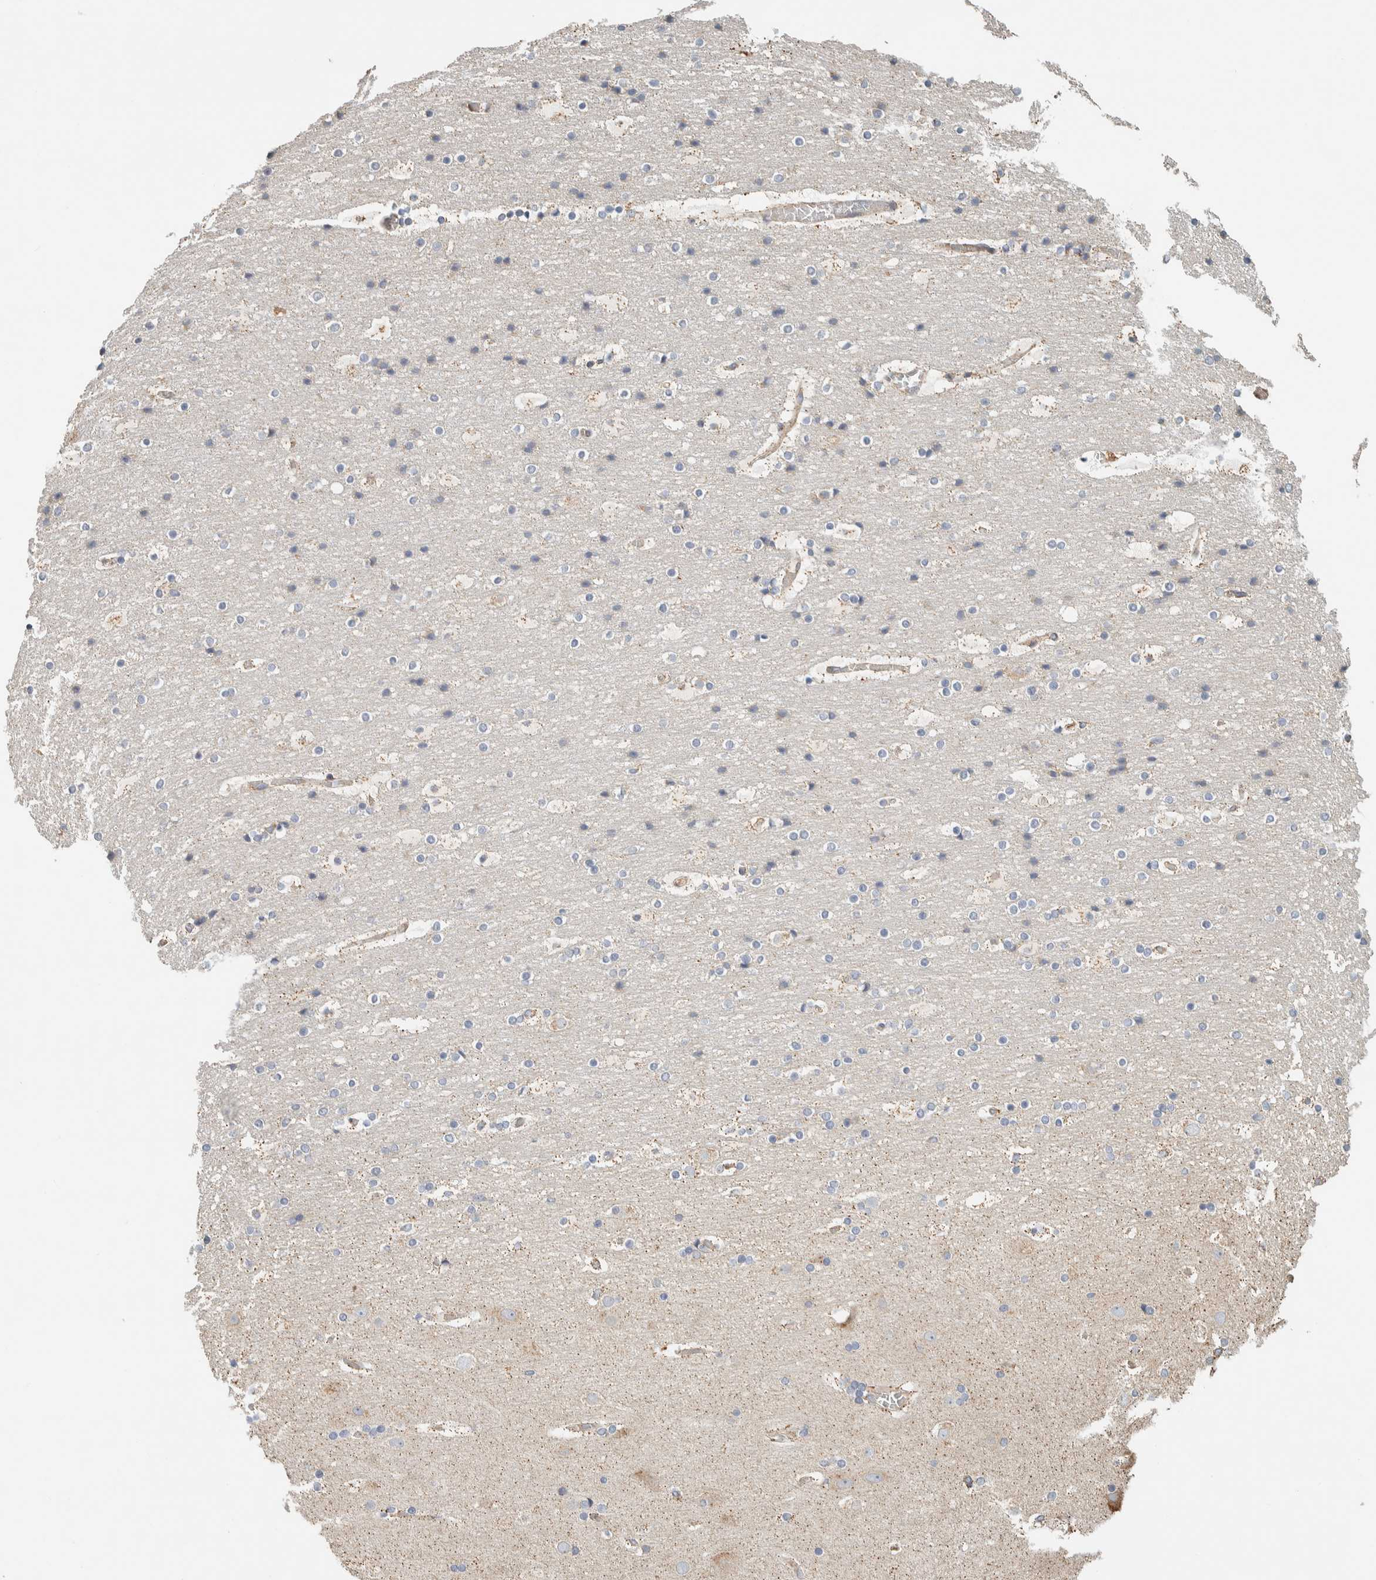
{"staining": {"intensity": "negative", "quantity": "none", "location": "none"}, "tissue": "cerebral cortex", "cell_type": "Endothelial cells", "image_type": "normal", "snomed": [{"axis": "morphology", "description": "Normal tissue, NOS"}, {"axis": "topography", "description": "Cerebral cortex"}], "caption": "This is a photomicrograph of immunohistochemistry (IHC) staining of benign cerebral cortex, which shows no positivity in endothelial cells. (DAB (3,3'-diaminobenzidine) IHC visualized using brightfield microscopy, high magnification).", "gene": "RAB11FIP1", "patient": {"sex": "male", "age": 57}}